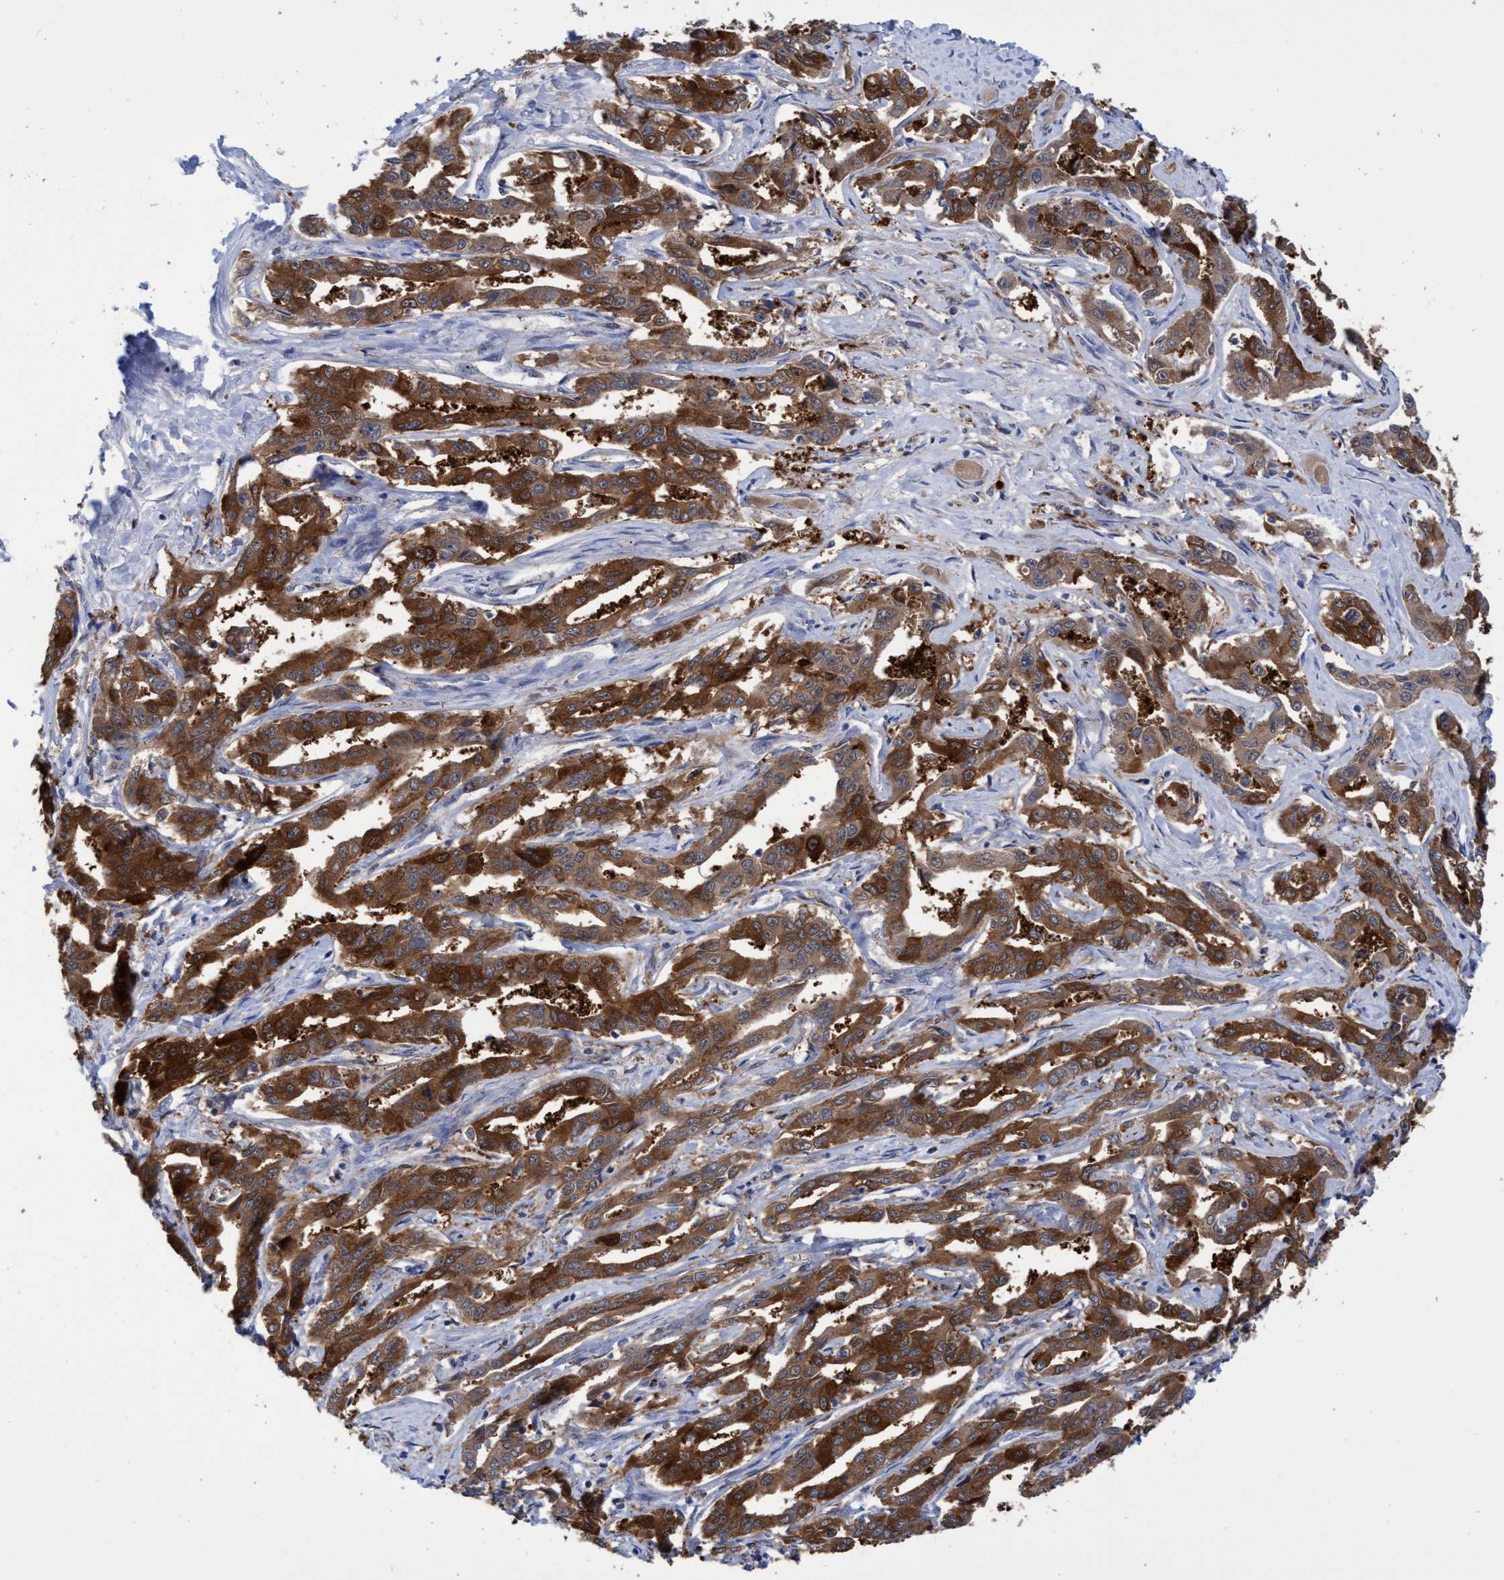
{"staining": {"intensity": "strong", "quantity": ">75%", "location": "cytoplasmic/membranous"}, "tissue": "liver cancer", "cell_type": "Tumor cells", "image_type": "cancer", "snomed": [{"axis": "morphology", "description": "Cholangiocarcinoma"}, {"axis": "topography", "description": "Liver"}], "caption": "IHC (DAB (3,3'-diaminobenzidine)) staining of liver cancer displays strong cytoplasmic/membranous protein expression in approximately >75% of tumor cells. (DAB (3,3'-diaminobenzidine) IHC with brightfield microscopy, high magnification).", "gene": "PNPO", "patient": {"sex": "male", "age": 59}}